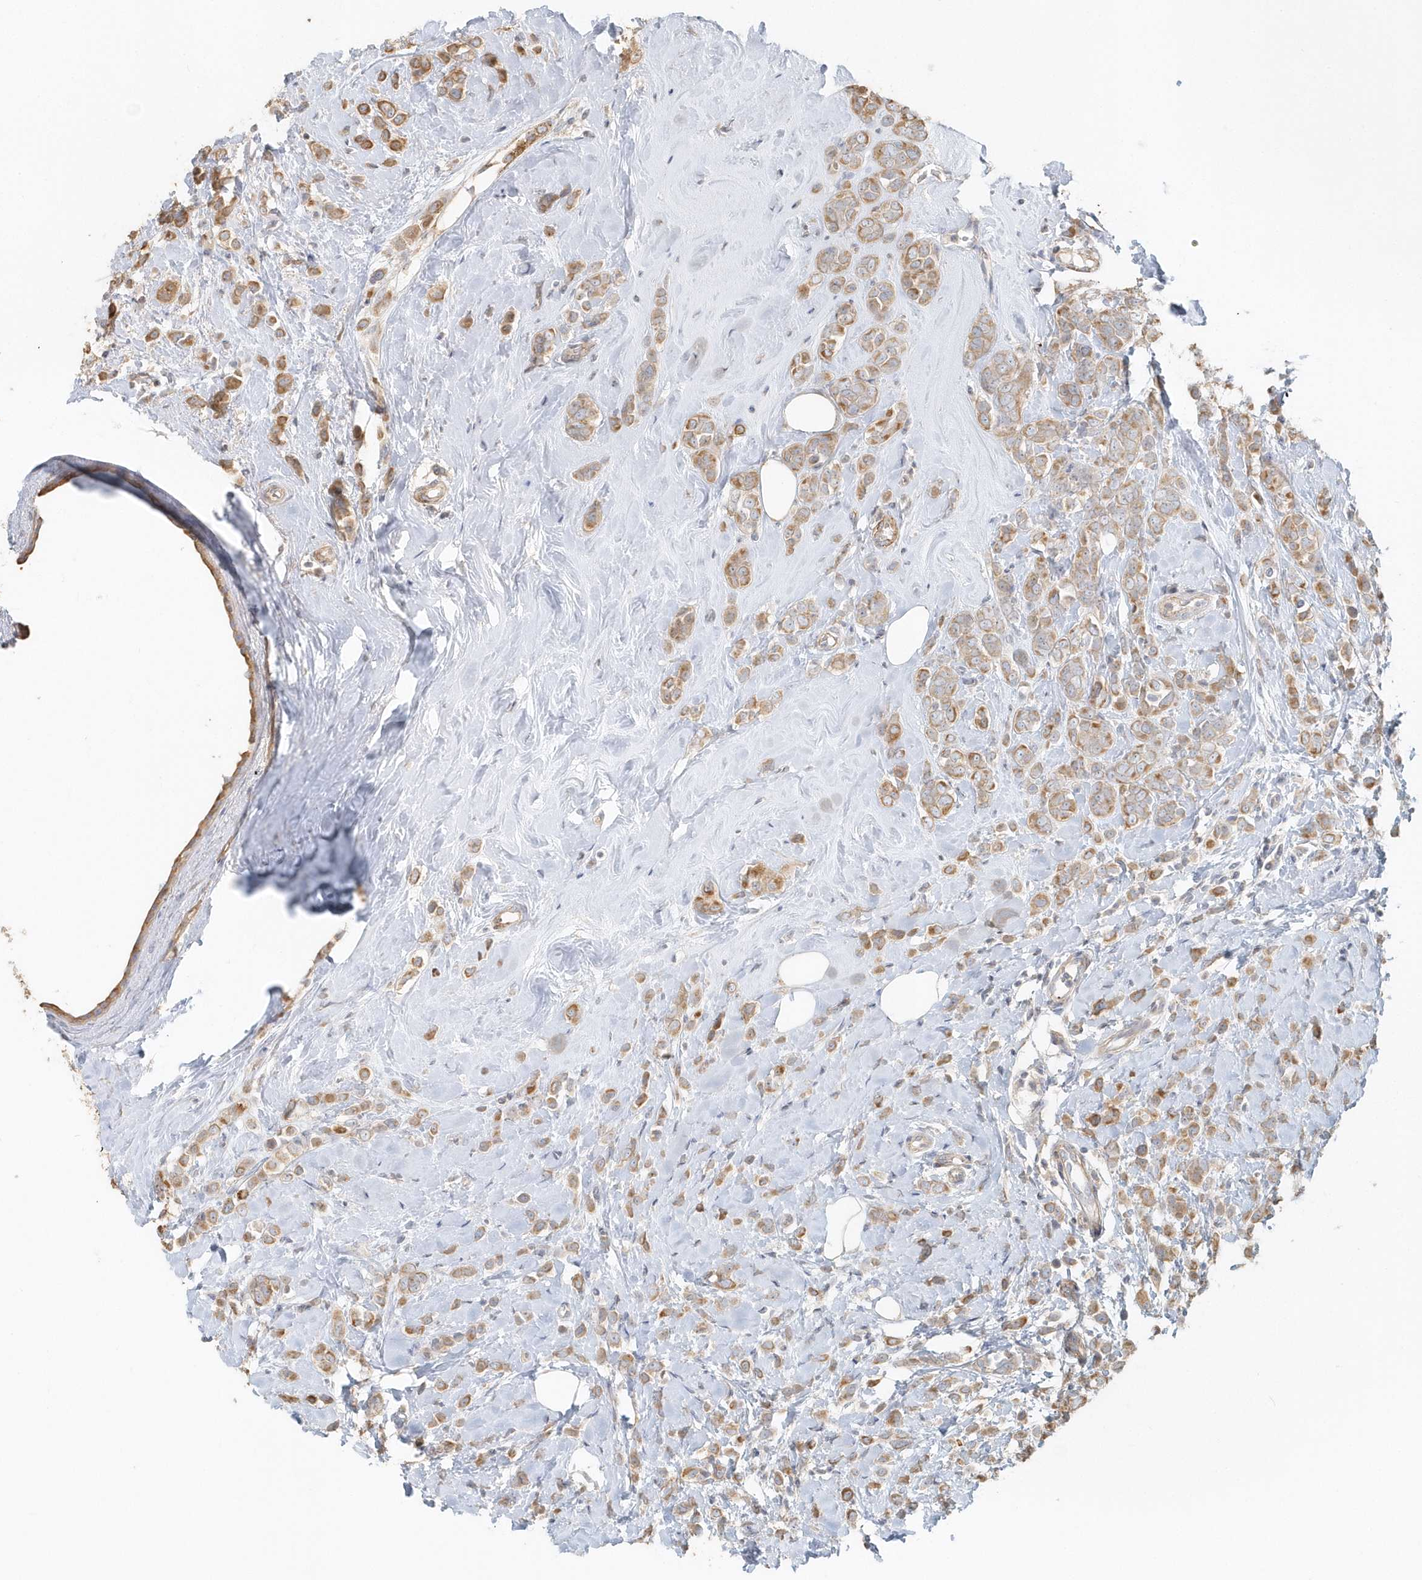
{"staining": {"intensity": "moderate", "quantity": ">75%", "location": "cytoplasmic/membranous"}, "tissue": "breast cancer", "cell_type": "Tumor cells", "image_type": "cancer", "snomed": [{"axis": "morphology", "description": "Lobular carcinoma"}, {"axis": "topography", "description": "Breast"}], "caption": "Immunohistochemical staining of breast lobular carcinoma shows medium levels of moderate cytoplasmic/membranous protein expression in approximately >75% of tumor cells.", "gene": "MMRN1", "patient": {"sex": "female", "age": 47}}